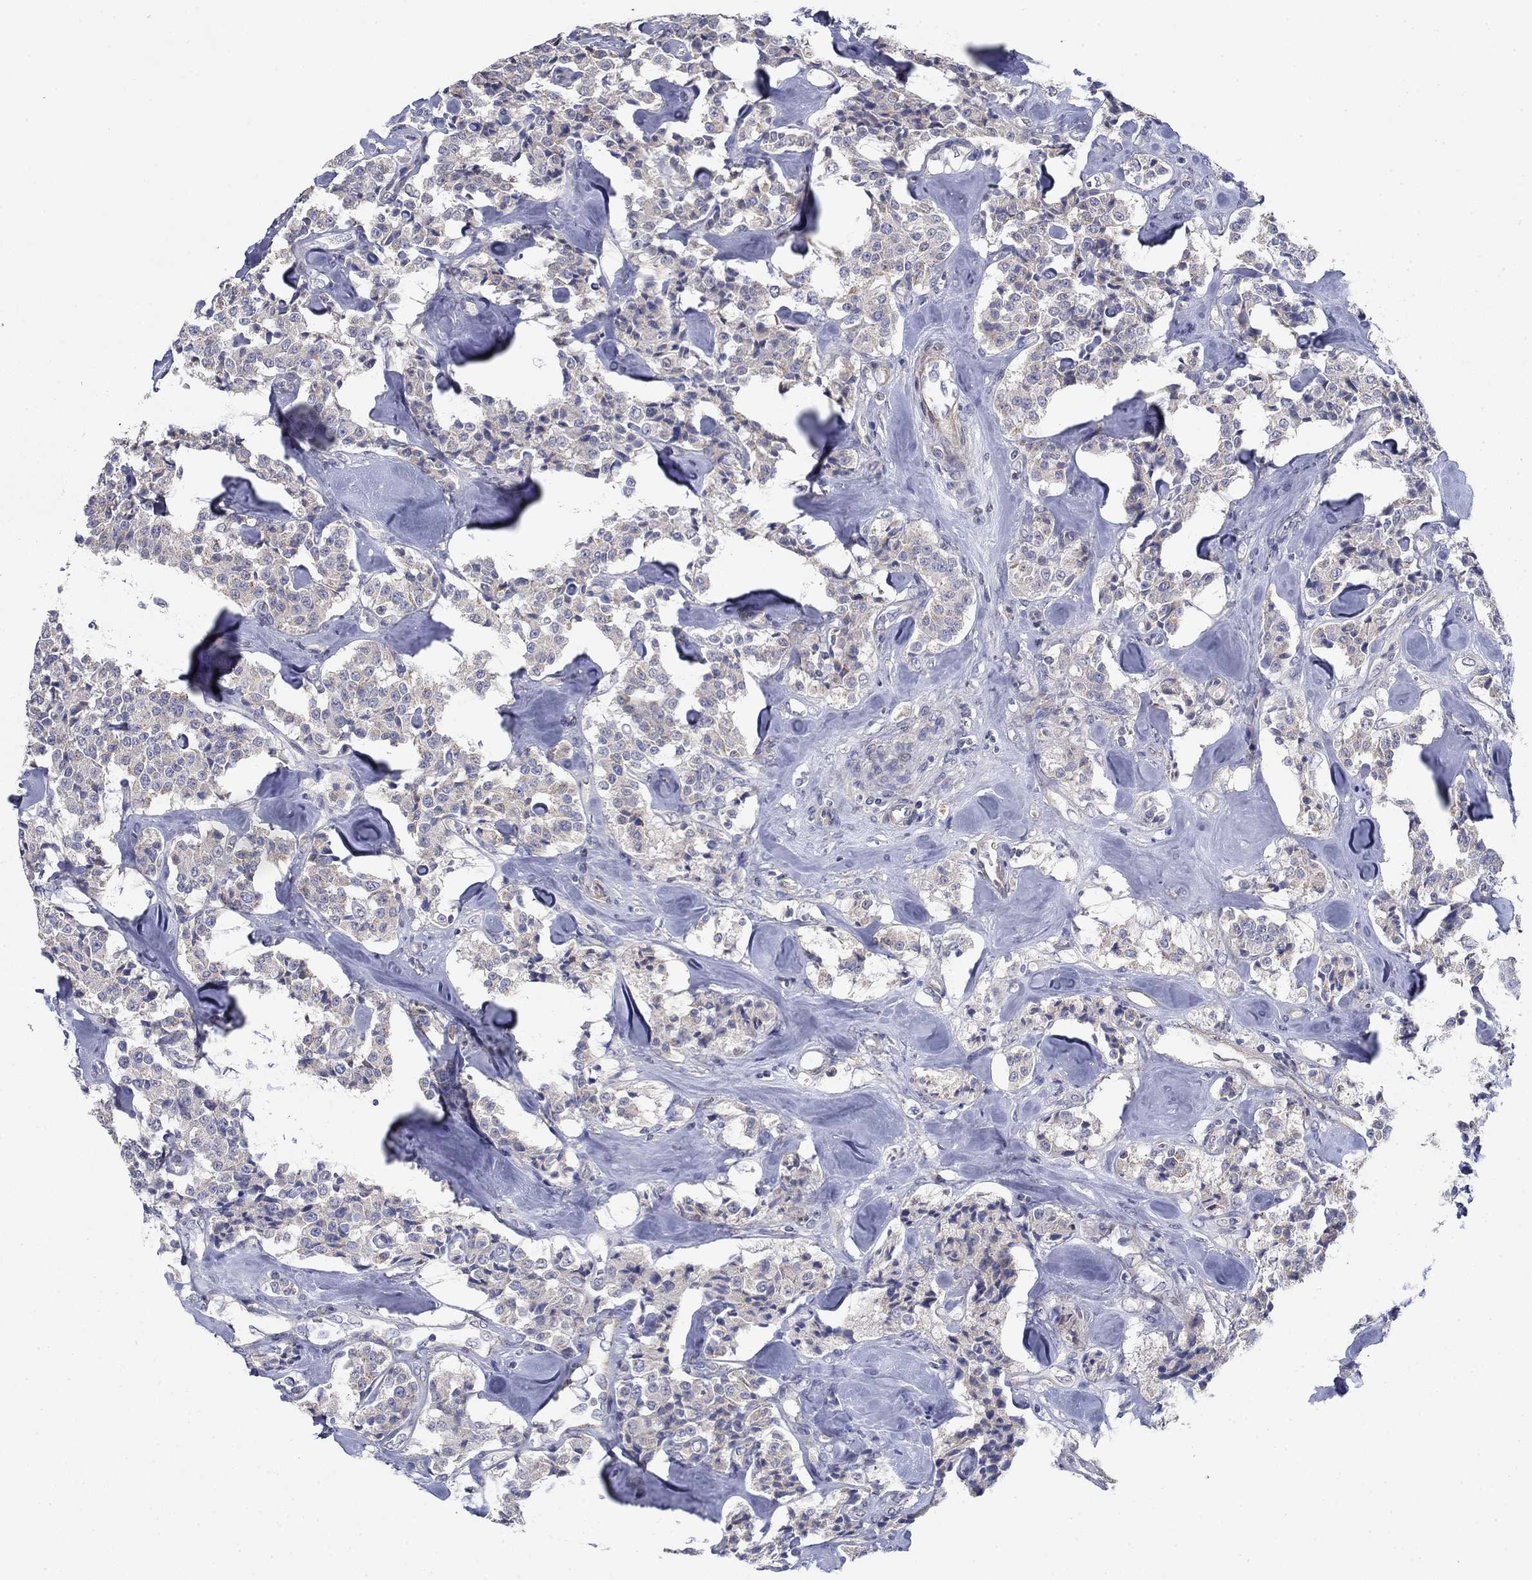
{"staining": {"intensity": "negative", "quantity": "none", "location": "none"}, "tissue": "carcinoid", "cell_type": "Tumor cells", "image_type": "cancer", "snomed": [{"axis": "morphology", "description": "Carcinoid, malignant, NOS"}, {"axis": "topography", "description": "Pancreas"}], "caption": "IHC photomicrograph of malignant carcinoid stained for a protein (brown), which exhibits no staining in tumor cells. (DAB (3,3'-diaminobenzidine) IHC, high magnification).", "gene": "GRK7", "patient": {"sex": "male", "age": 41}}